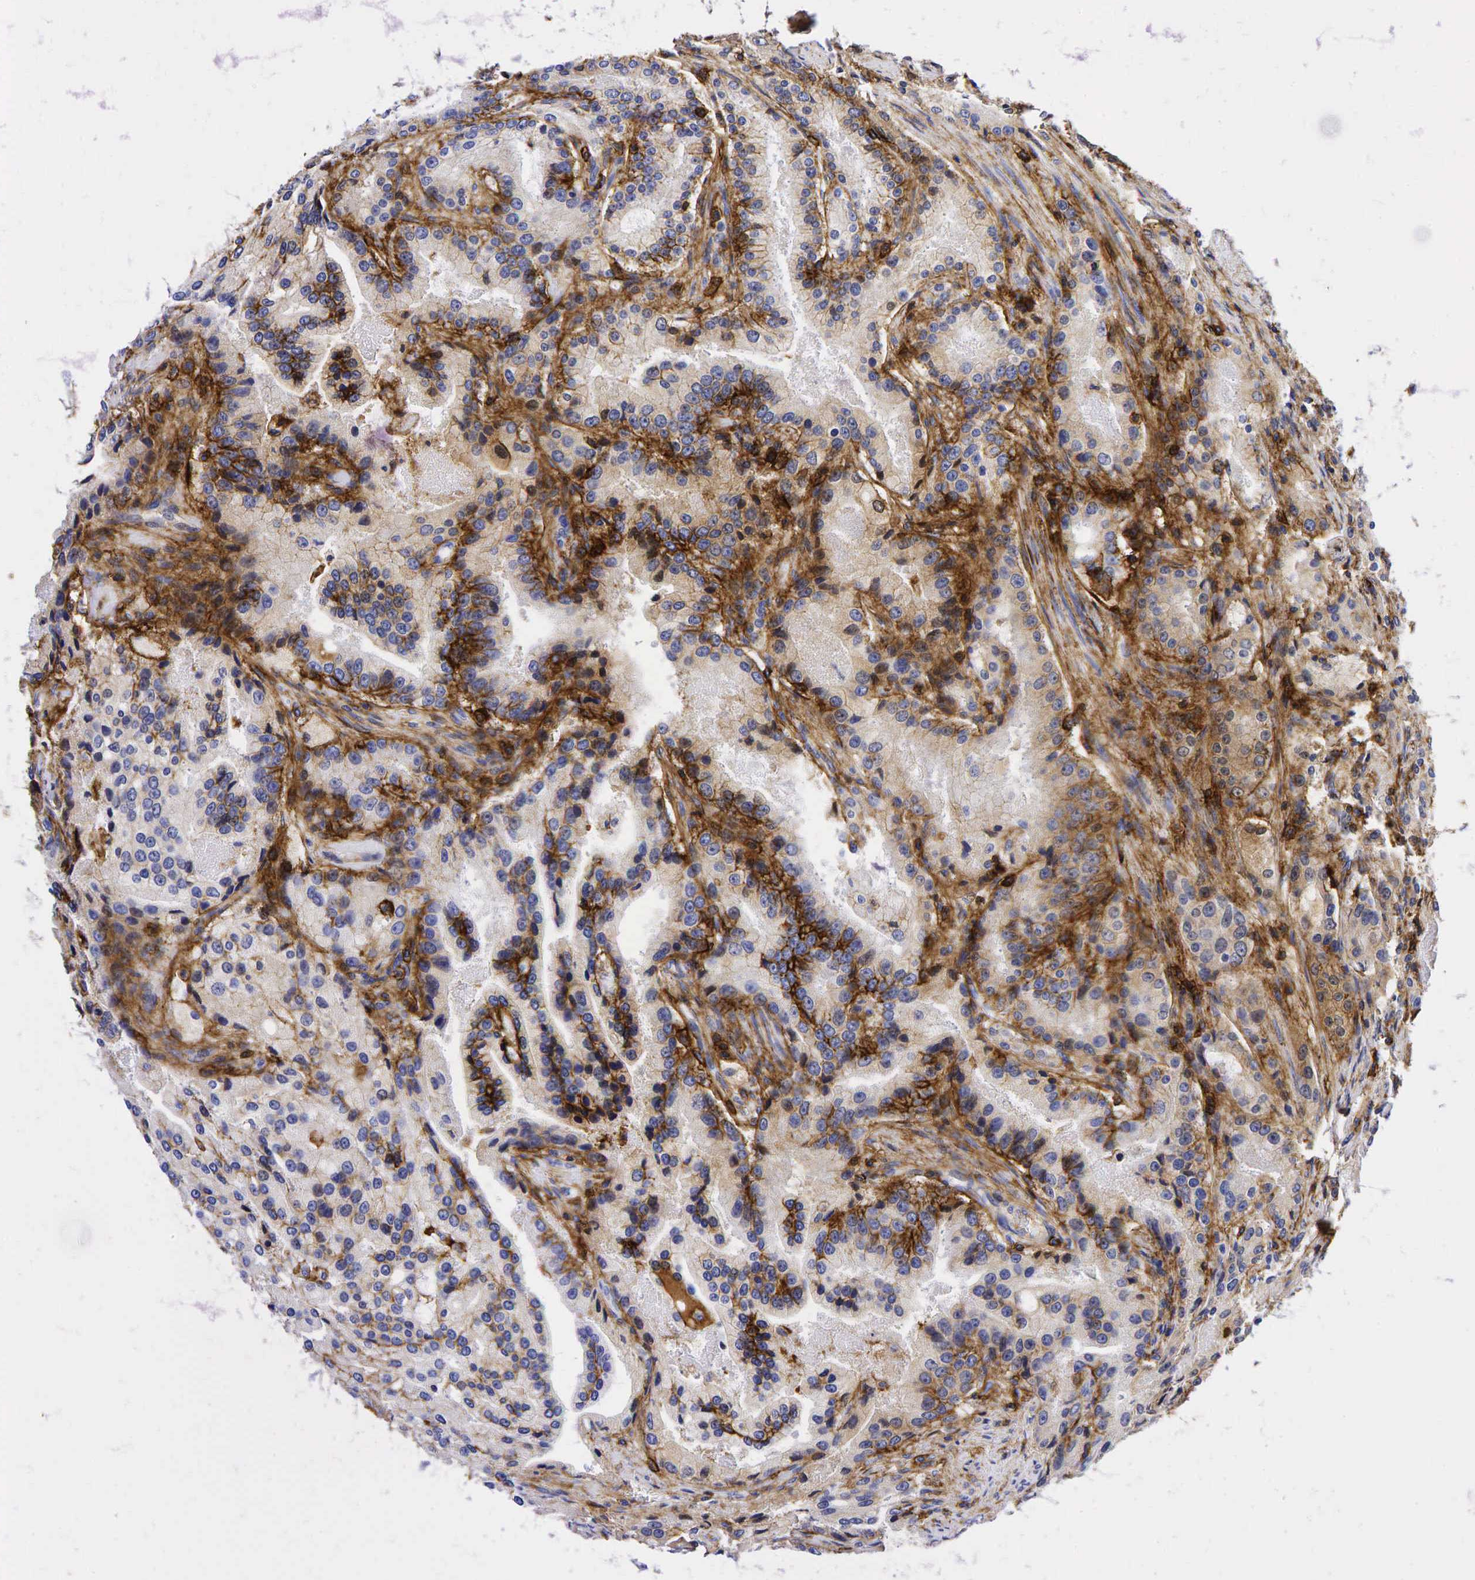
{"staining": {"intensity": "moderate", "quantity": "25%-75%", "location": "cytoplasmic/membranous"}, "tissue": "prostate cancer", "cell_type": "Tumor cells", "image_type": "cancer", "snomed": [{"axis": "morphology", "description": "Adenocarcinoma, Medium grade"}, {"axis": "topography", "description": "Prostate"}], "caption": "Immunohistochemistry micrograph of neoplastic tissue: human prostate adenocarcinoma (medium-grade) stained using IHC reveals medium levels of moderate protein expression localized specifically in the cytoplasmic/membranous of tumor cells, appearing as a cytoplasmic/membranous brown color.", "gene": "CD44", "patient": {"sex": "male", "age": 72}}